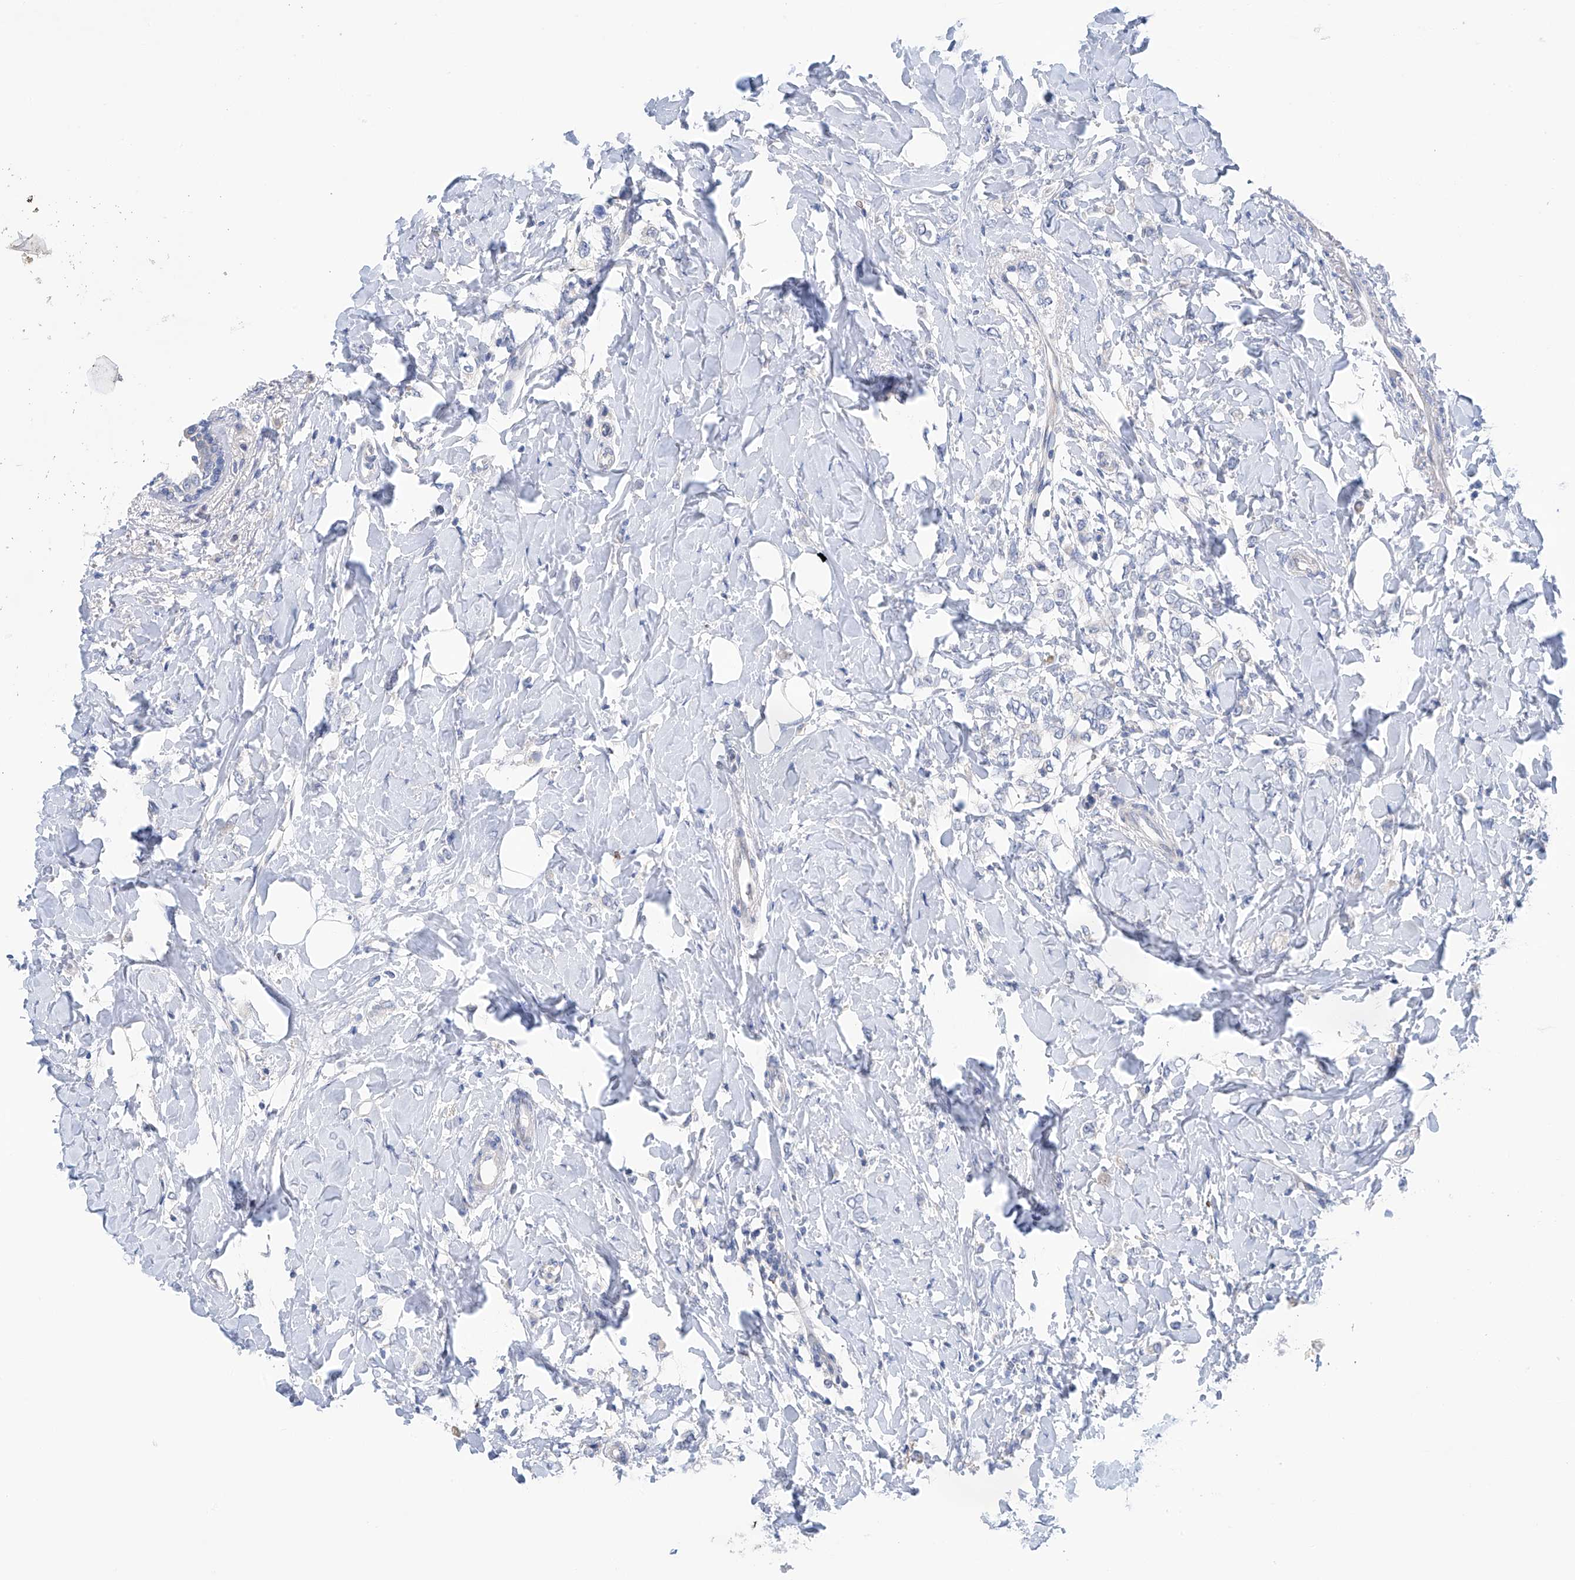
{"staining": {"intensity": "negative", "quantity": "none", "location": "none"}, "tissue": "breast cancer", "cell_type": "Tumor cells", "image_type": "cancer", "snomed": [{"axis": "morphology", "description": "Normal tissue, NOS"}, {"axis": "morphology", "description": "Lobular carcinoma"}, {"axis": "topography", "description": "Breast"}], "caption": "An IHC photomicrograph of lobular carcinoma (breast) is shown. There is no staining in tumor cells of lobular carcinoma (breast).", "gene": "CEP85L", "patient": {"sex": "female", "age": 47}}